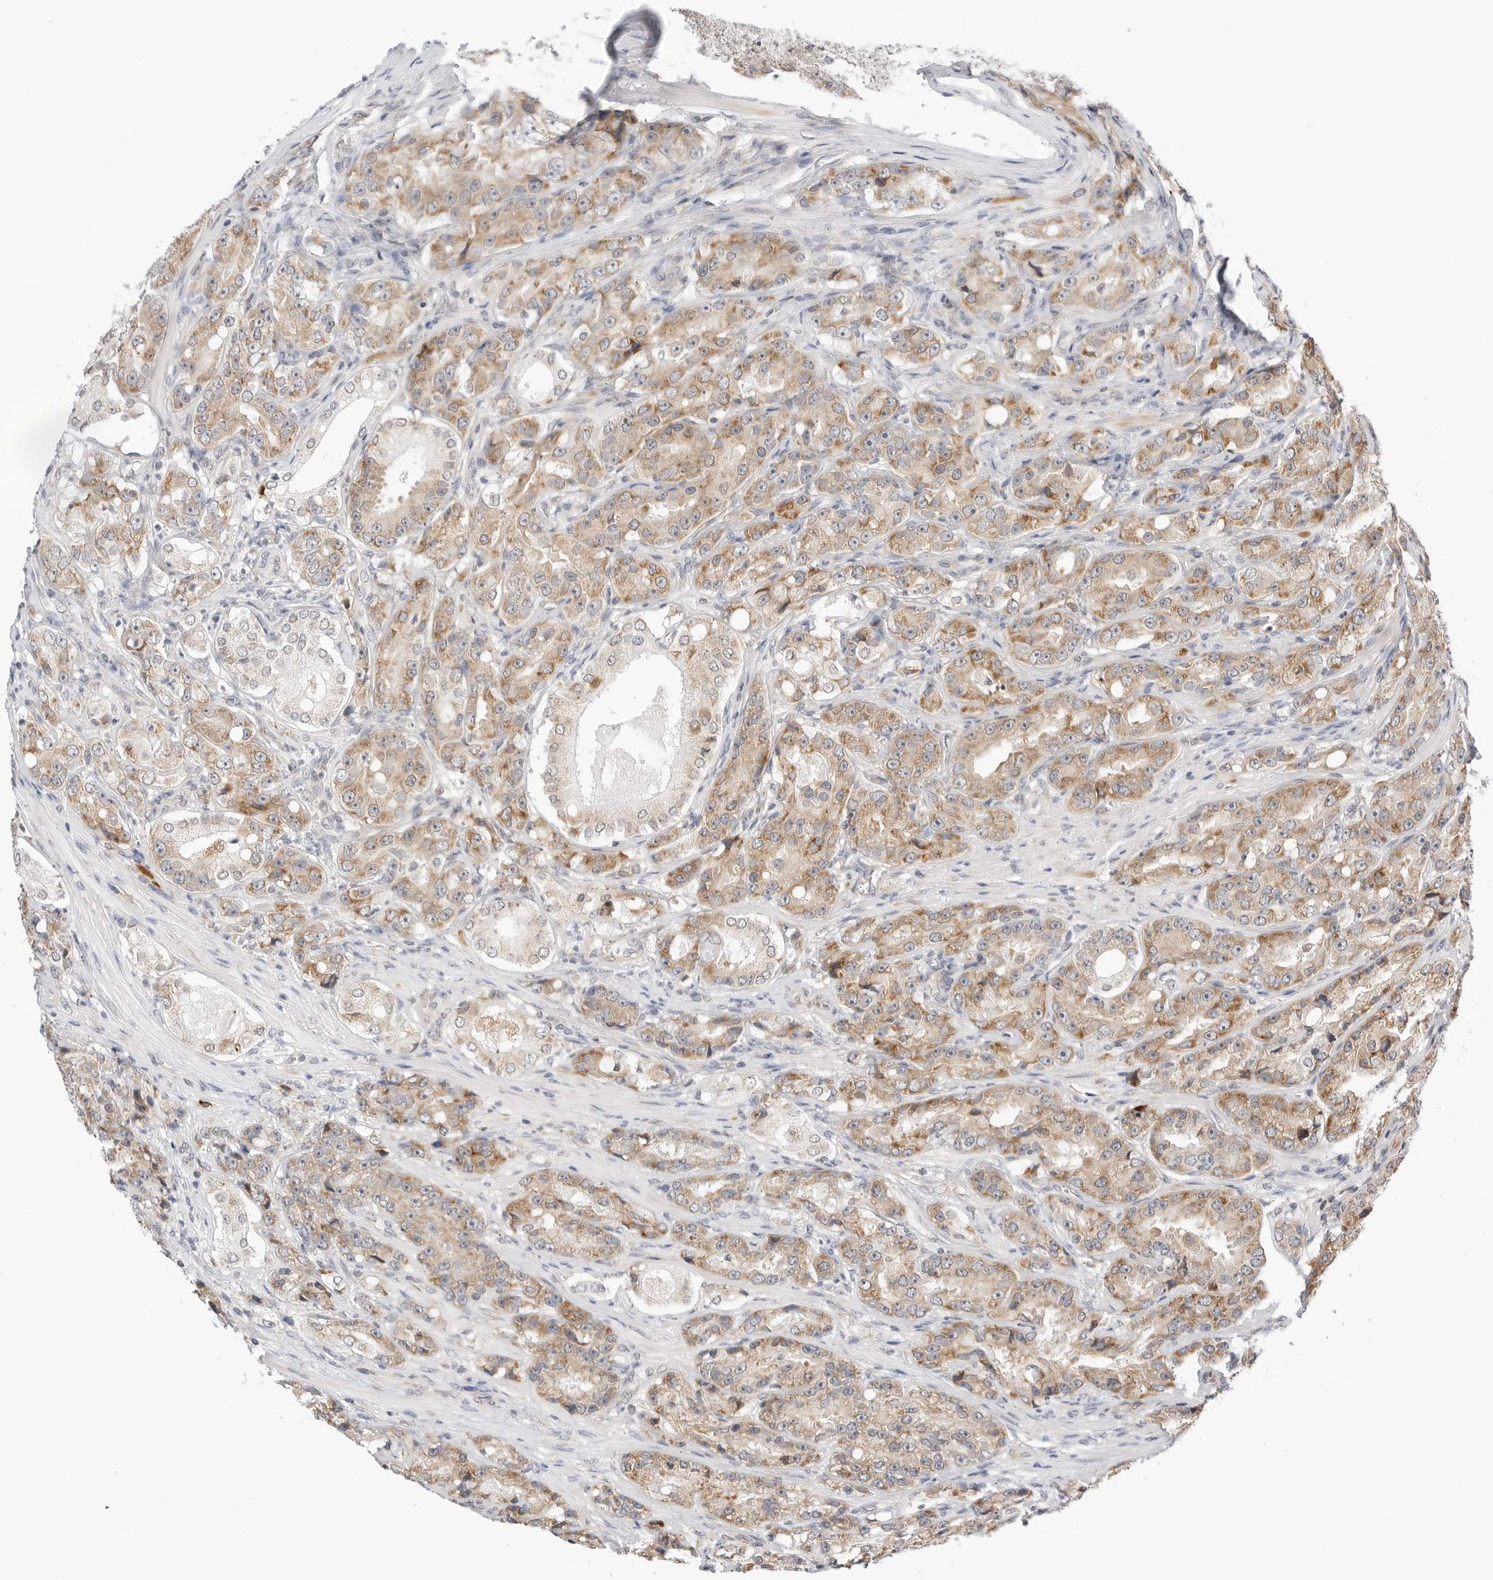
{"staining": {"intensity": "moderate", "quantity": "25%-75%", "location": "cytoplasmic/membranous"}, "tissue": "prostate cancer", "cell_type": "Tumor cells", "image_type": "cancer", "snomed": [{"axis": "morphology", "description": "Adenocarcinoma, High grade"}, {"axis": "topography", "description": "Prostate"}], "caption": "Human prostate high-grade adenocarcinoma stained with a protein marker demonstrates moderate staining in tumor cells.", "gene": "RPN1", "patient": {"sex": "male", "age": 60}}